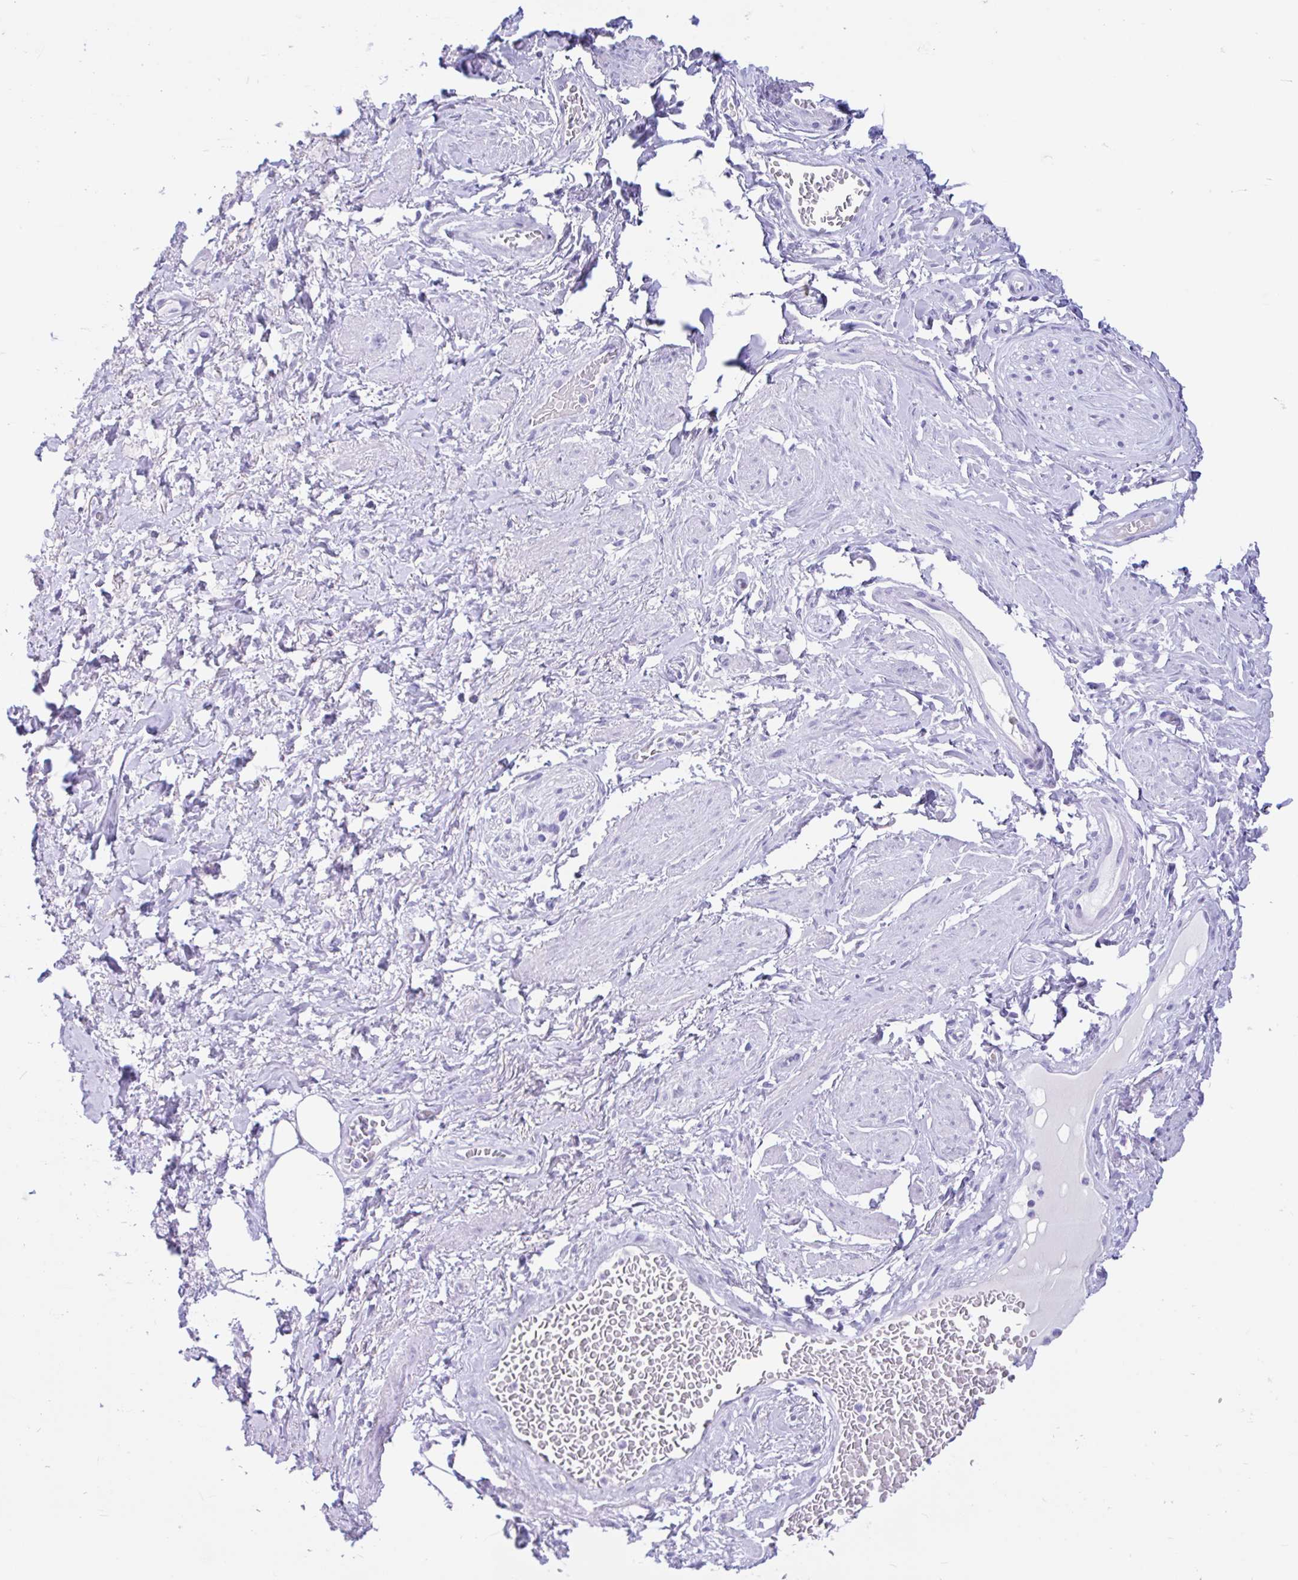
{"staining": {"intensity": "negative", "quantity": "none", "location": "none"}, "tissue": "adipose tissue", "cell_type": "Adipocytes", "image_type": "normal", "snomed": [{"axis": "morphology", "description": "Normal tissue, NOS"}, {"axis": "topography", "description": "Vagina"}, {"axis": "topography", "description": "Peripheral nerve tissue"}], "caption": "A high-resolution image shows IHC staining of normal adipose tissue, which shows no significant positivity in adipocytes.", "gene": "ZNF319", "patient": {"sex": "female", "age": 71}}